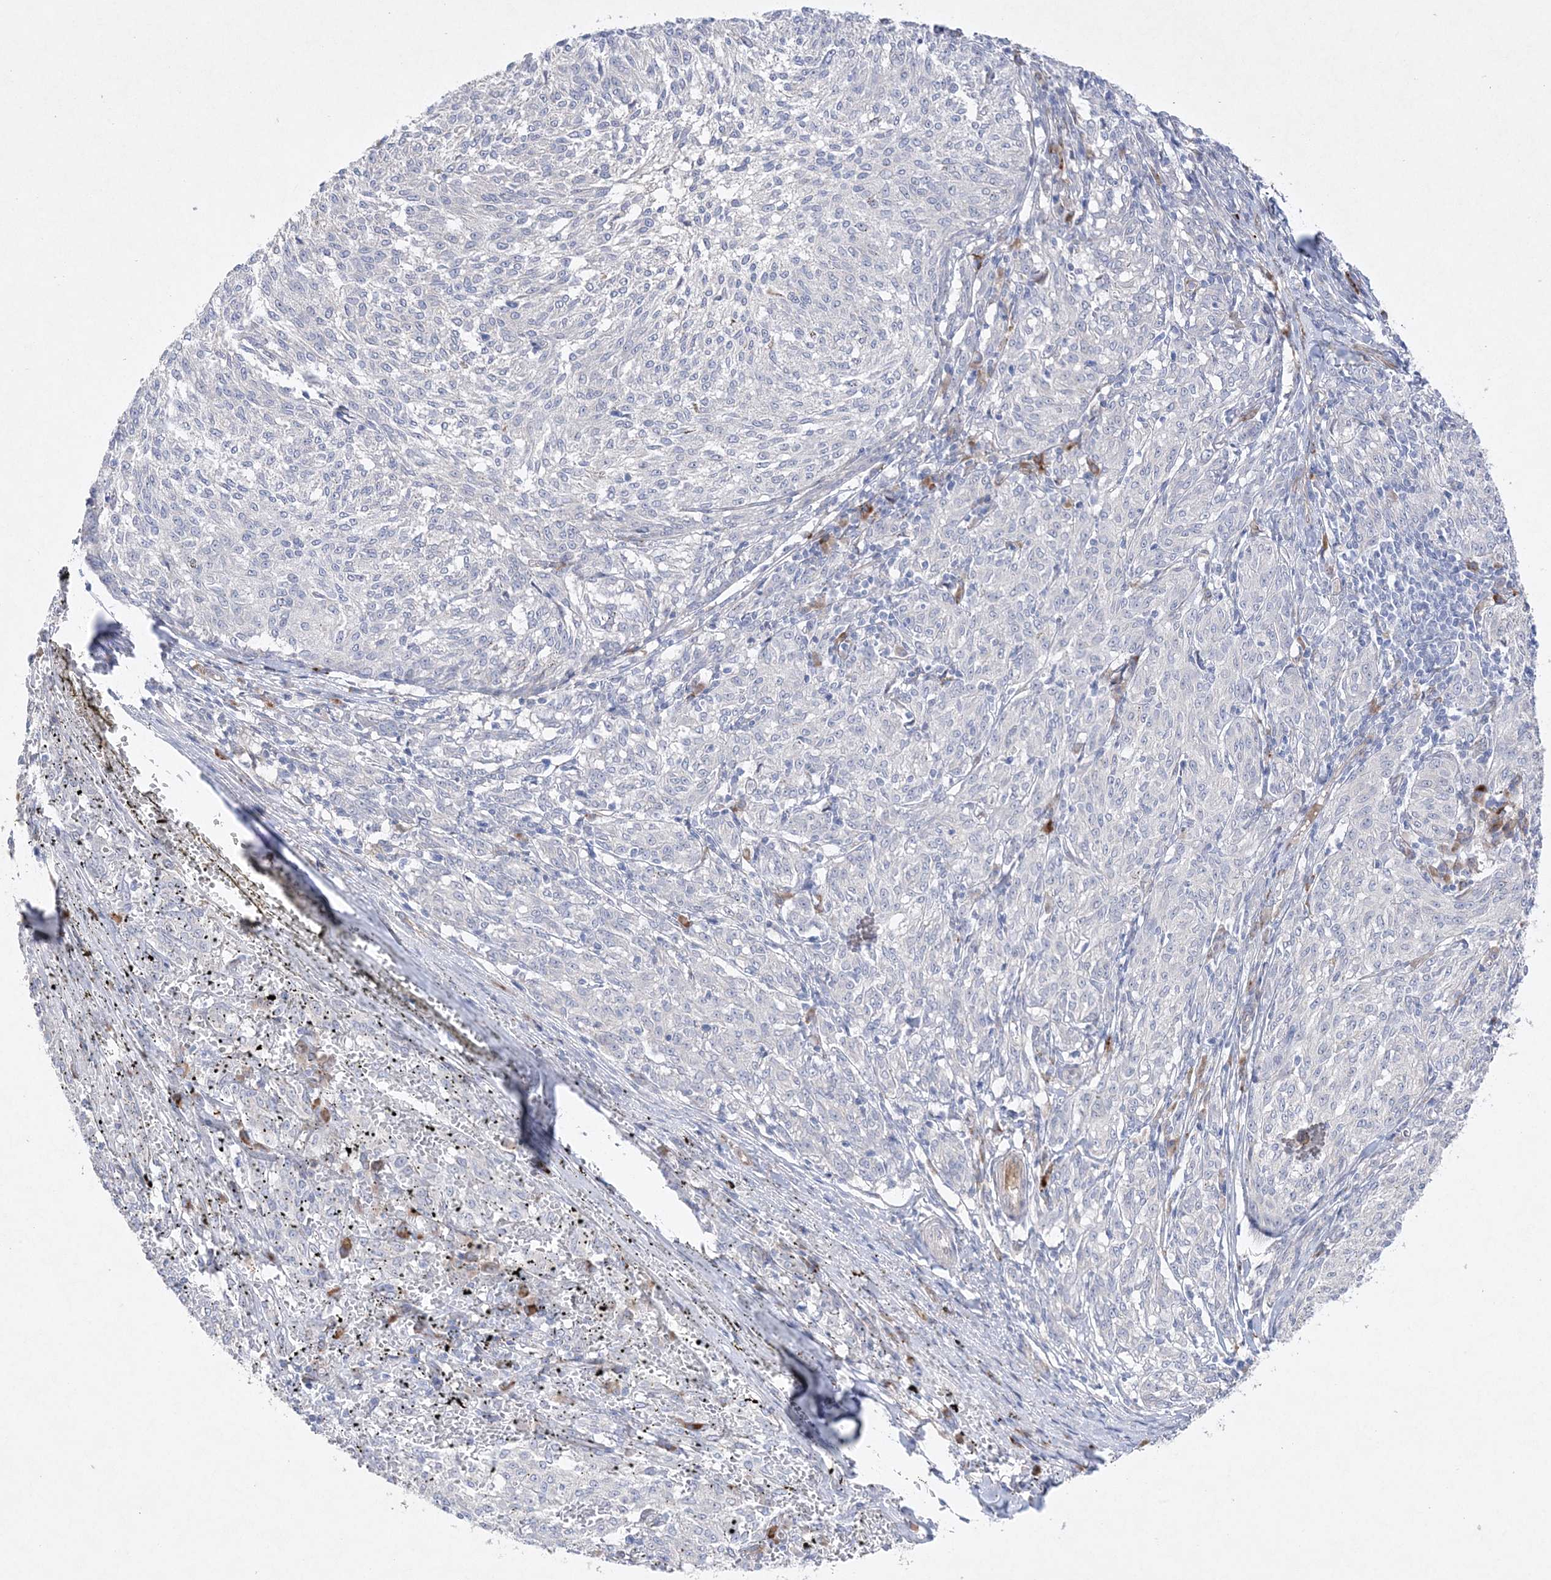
{"staining": {"intensity": "negative", "quantity": "none", "location": "none"}, "tissue": "melanoma", "cell_type": "Tumor cells", "image_type": "cancer", "snomed": [{"axis": "morphology", "description": "Malignant melanoma, NOS"}, {"axis": "topography", "description": "Skin"}], "caption": "The immunohistochemistry (IHC) photomicrograph has no significant expression in tumor cells of melanoma tissue.", "gene": "TMEM132B", "patient": {"sex": "female", "age": 72}}